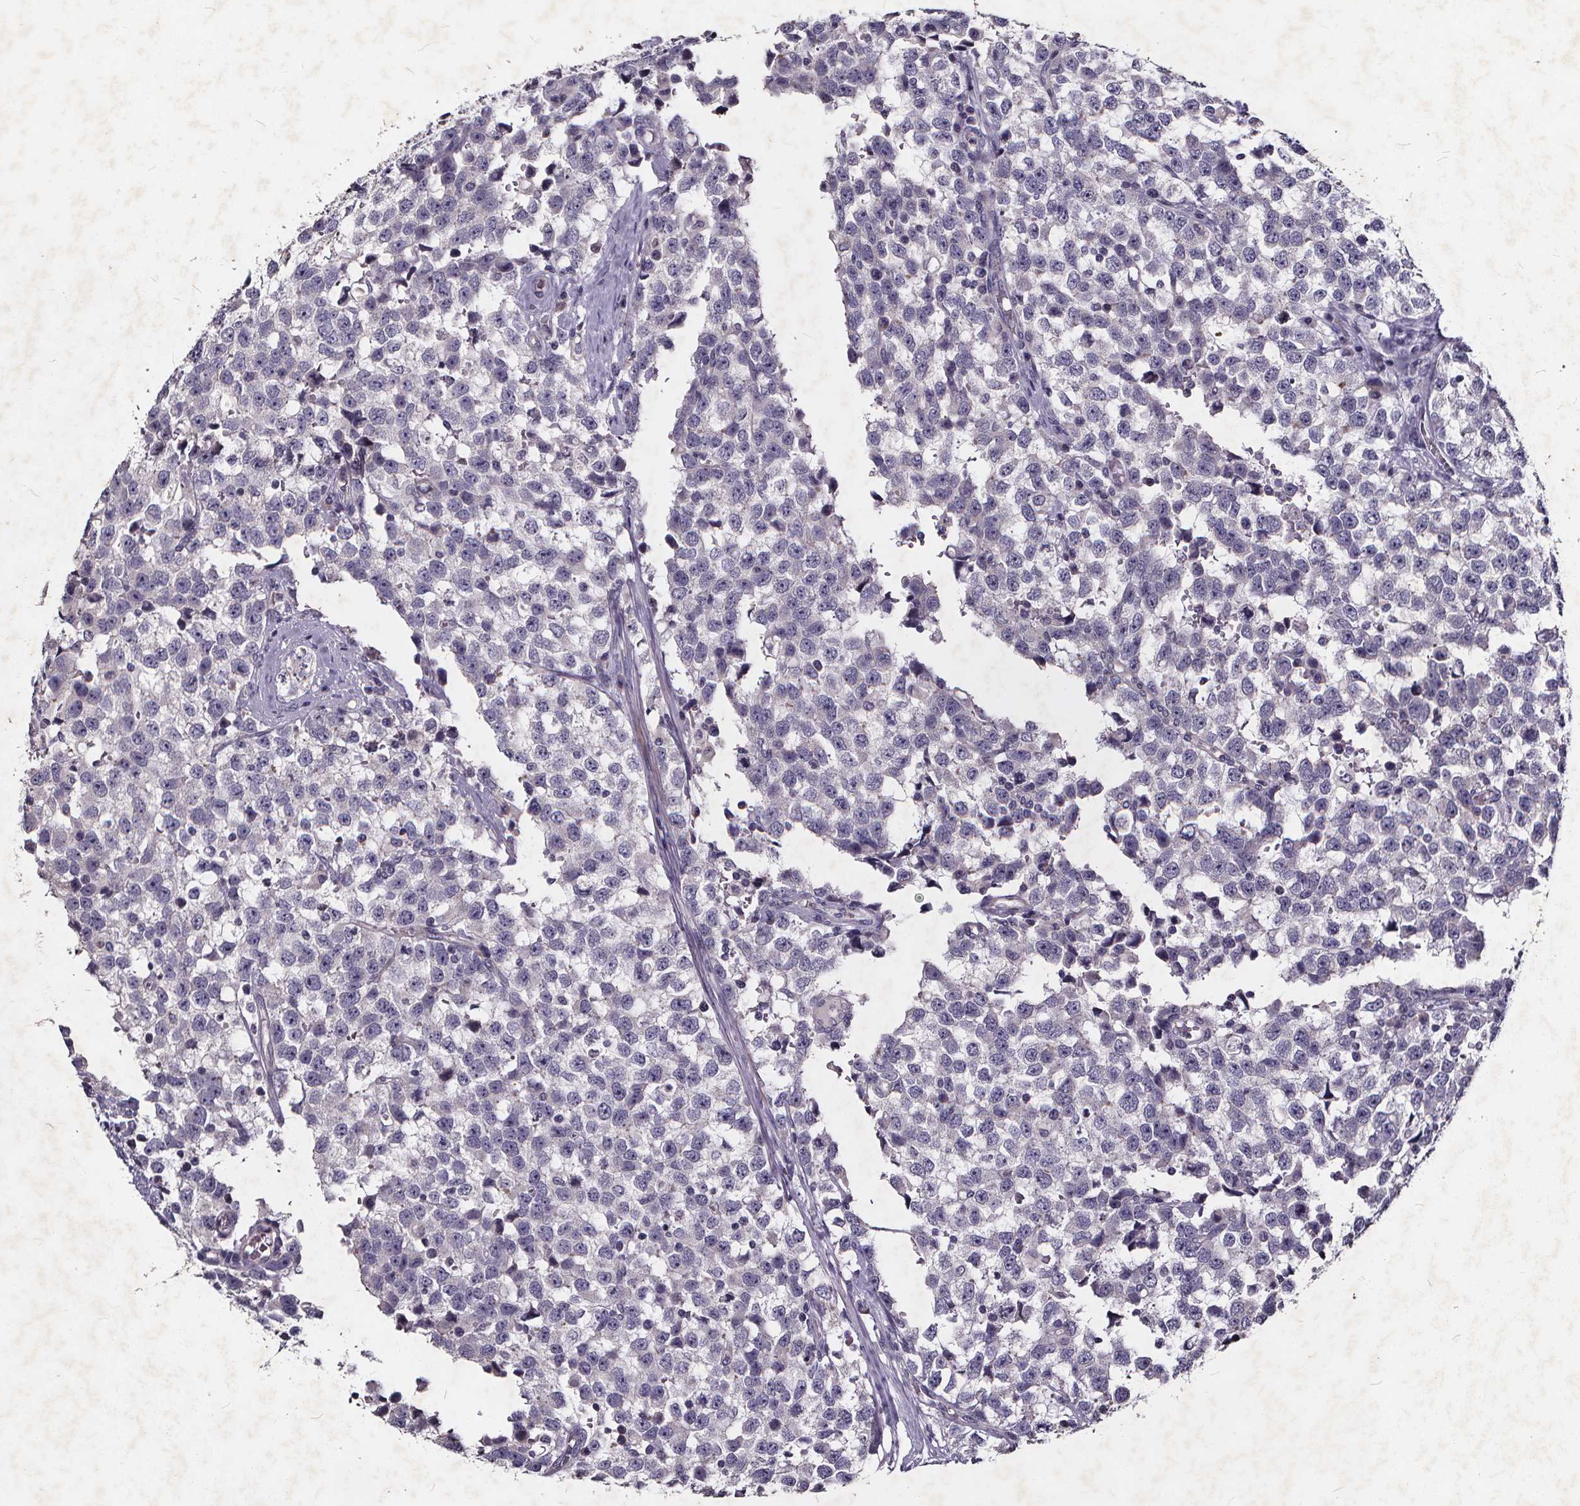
{"staining": {"intensity": "negative", "quantity": "none", "location": "none"}, "tissue": "testis cancer", "cell_type": "Tumor cells", "image_type": "cancer", "snomed": [{"axis": "morphology", "description": "Seminoma, NOS"}, {"axis": "topography", "description": "Testis"}], "caption": "Testis seminoma stained for a protein using immunohistochemistry reveals no positivity tumor cells.", "gene": "TSPAN14", "patient": {"sex": "male", "age": 34}}